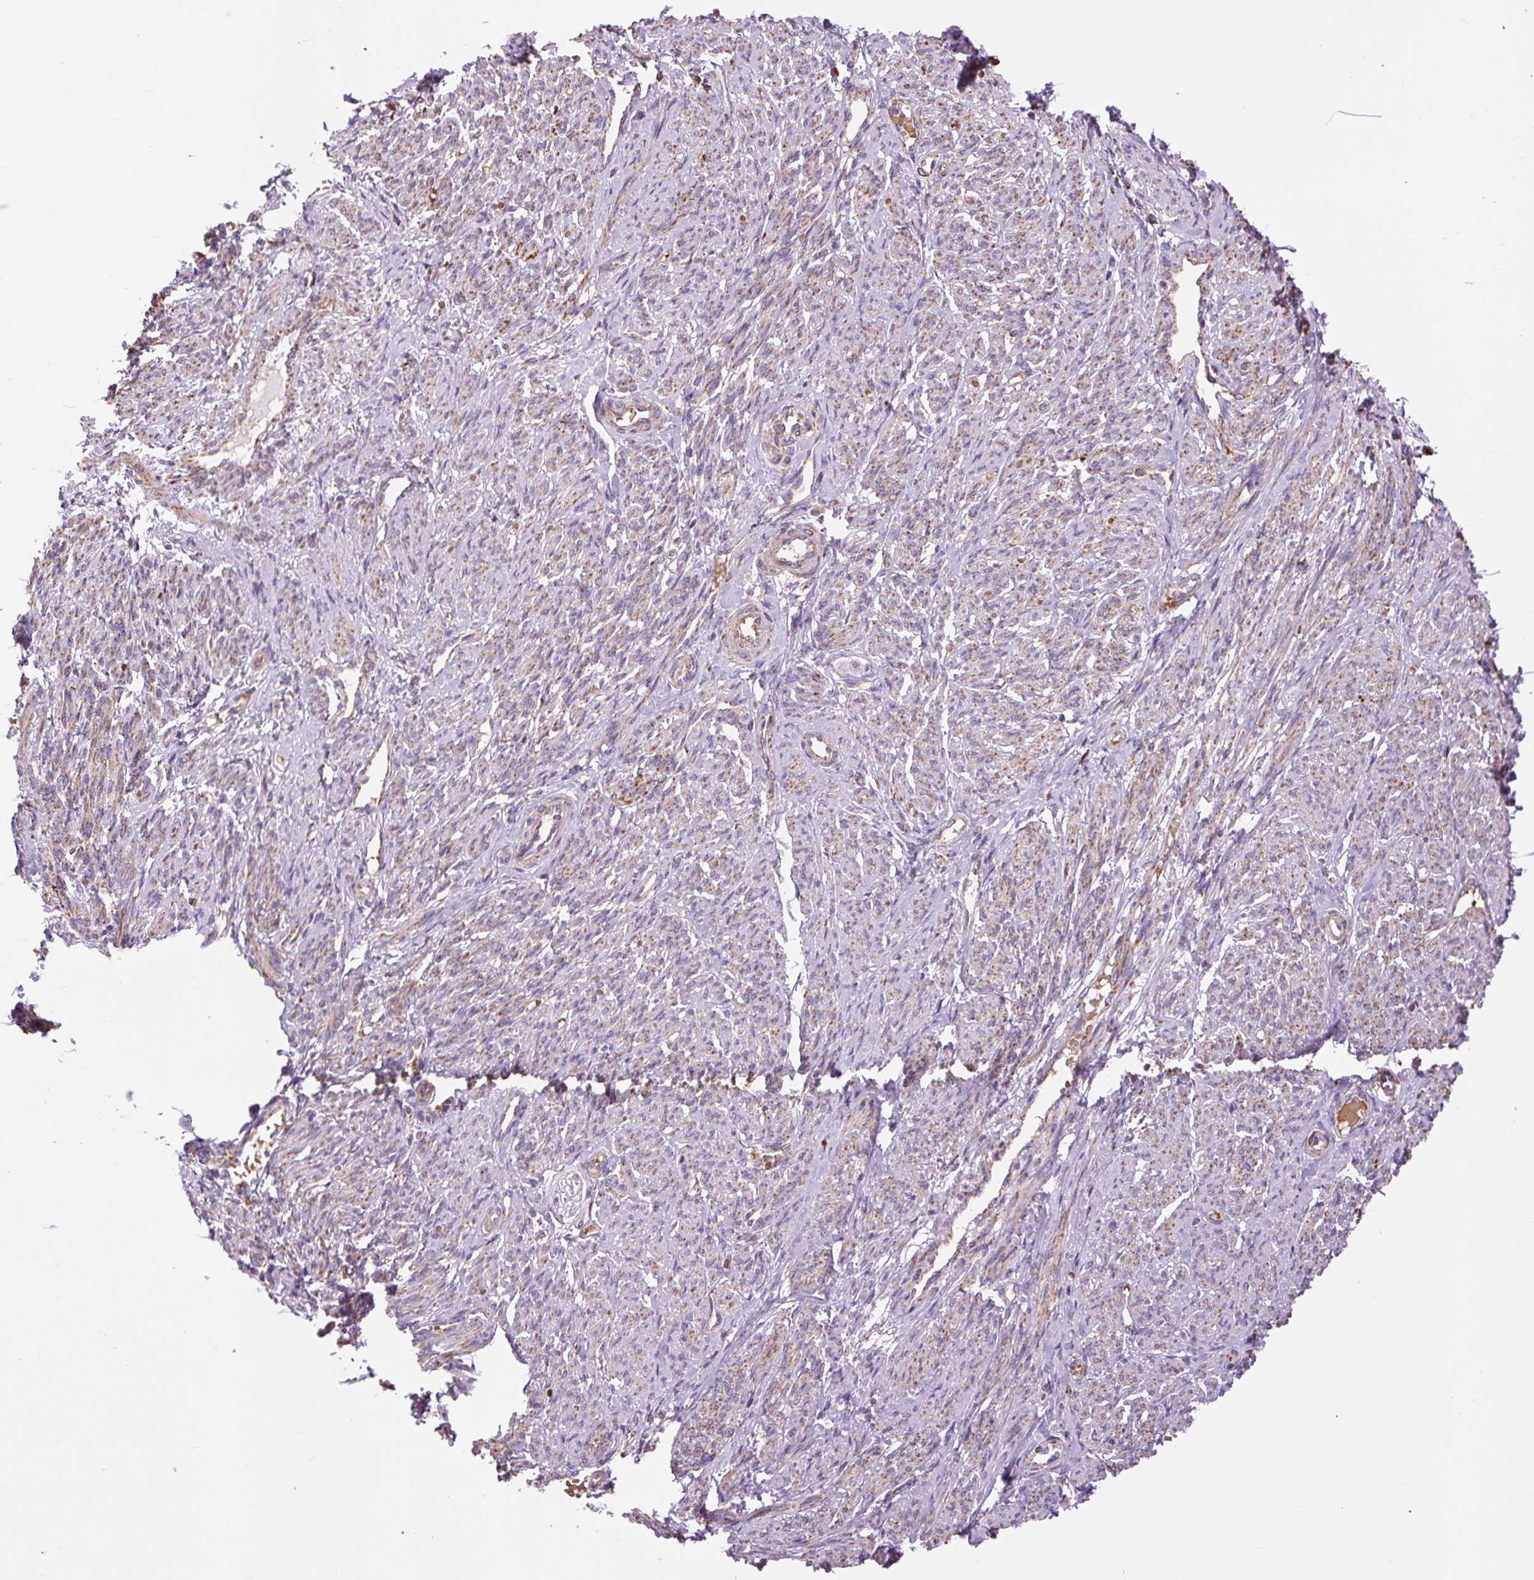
{"staining": {"intensity": "moderate", "quantity": "25%-75%", "location": "cytoplasmic/membranous"}, "tissue": "smooth muscle", "cell_type": "Smooth muscle cells", "image_type": "normal", "snomed": [{"axis": "morphology", "description": "Normal tissue, NOS"}, {"axis": "topography", "description": "Smooth muscle"}], "caption": "A photomicrograph of smooth muscle stained for a protein shows moderate cytoplasmic/membranous brown staining in smooth muscle cells. (DAB IHC, brown staining for protein, blue staining for nuclei).", "gene": "PLCG1", "patient": {"sex": "female", "age": 65}}